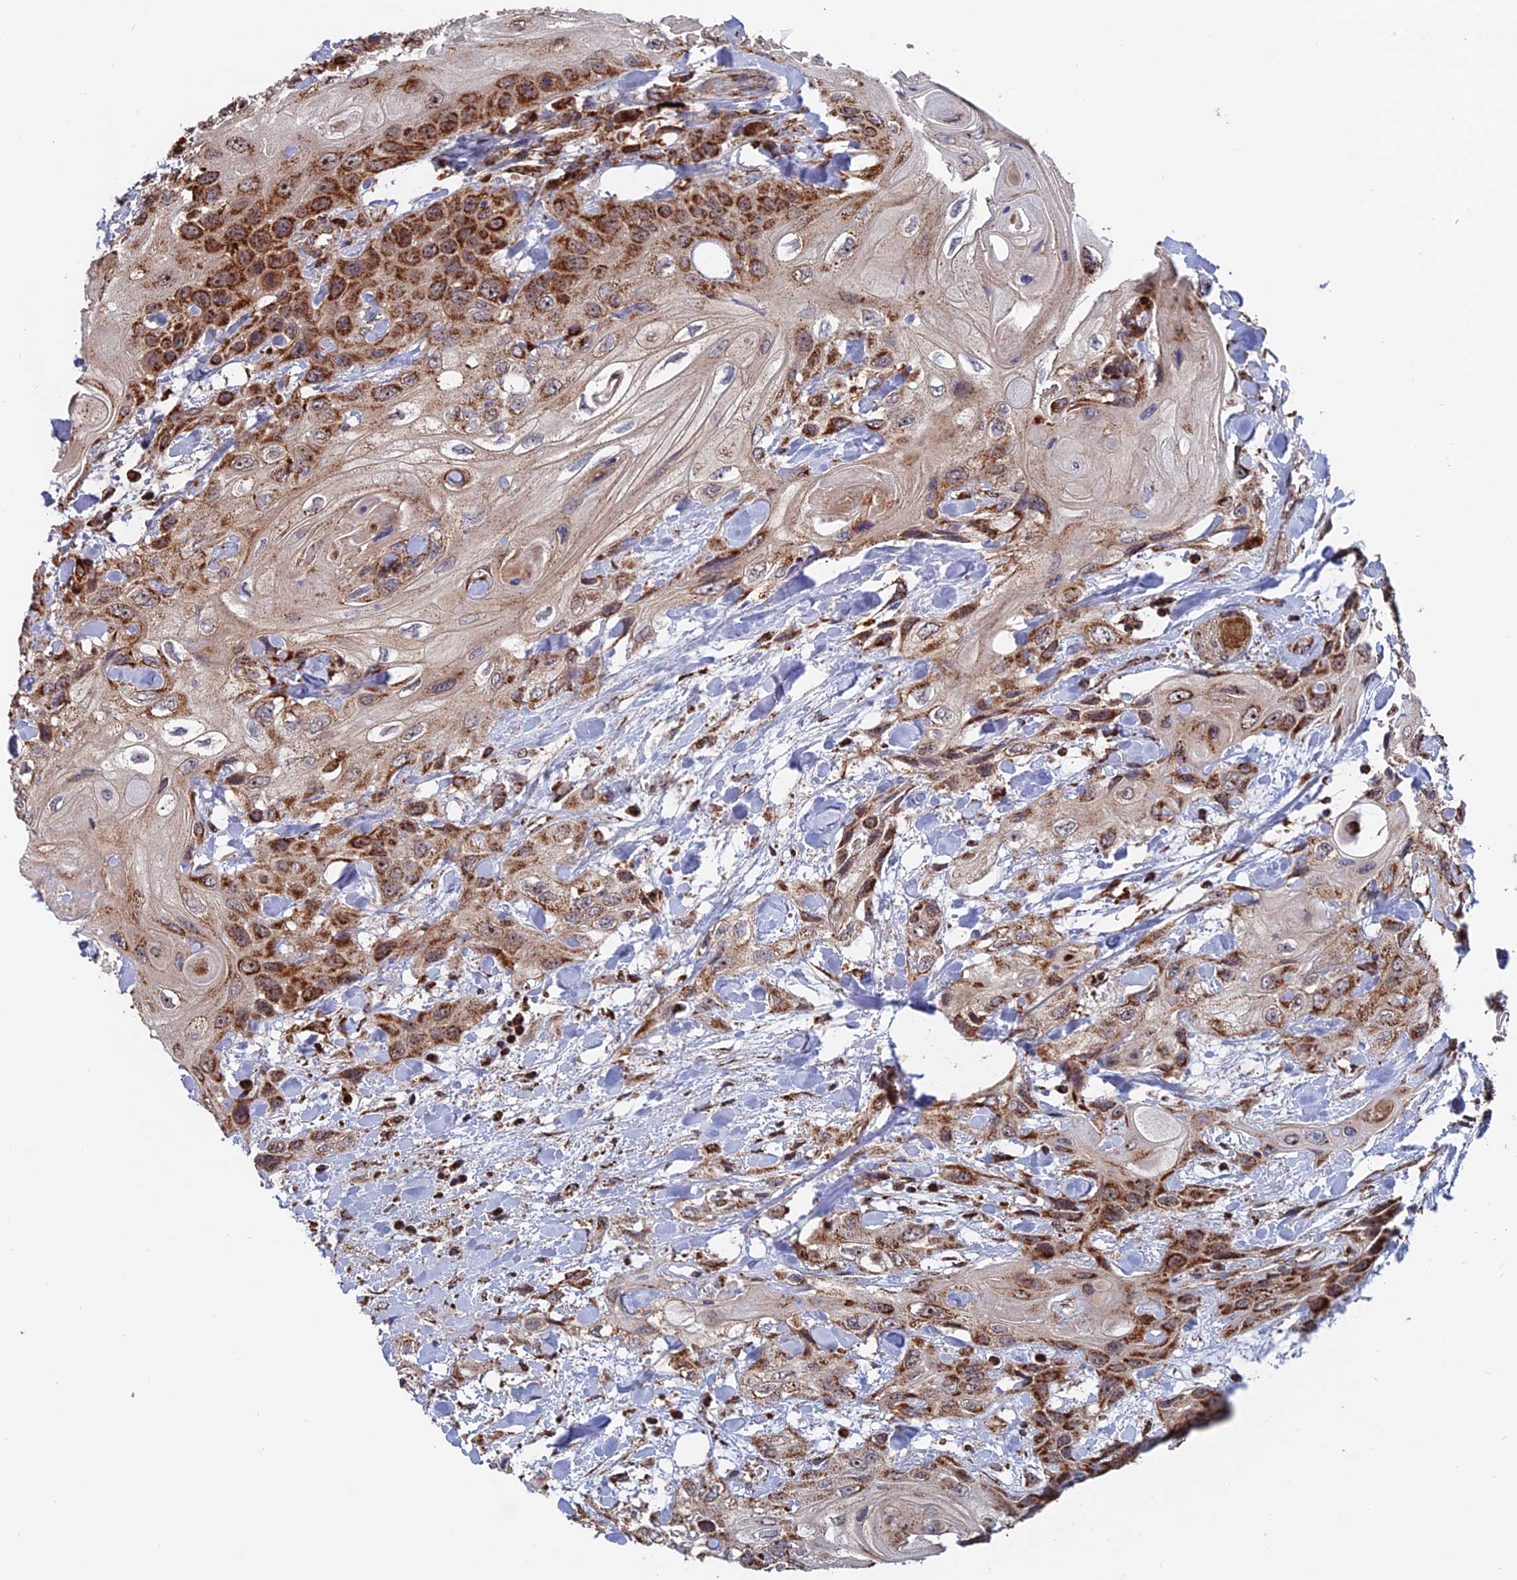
{"staining": {"intensity": "strong", "quantity": "25%-75%", "location": "cytoplasmic/membranous"}, "tissue": "head and neck cancer", "cell_type": "Tumor cells", "image_type": "cancer", "snomed": [{"axis": "morphology", "description": "Squamous cell carcinoma, NOS"}, {"axis": "topography", "description": "Head-Neck"}], "caption": "Protein positivity by IHC reveals strong cytoplasmic/membranous staining in approximately 25%-75% of tumor cells in head and neck squamous cell carcinoma.", "gene": "DTYMK", "patient": {"sex": "female", "age": 43}}